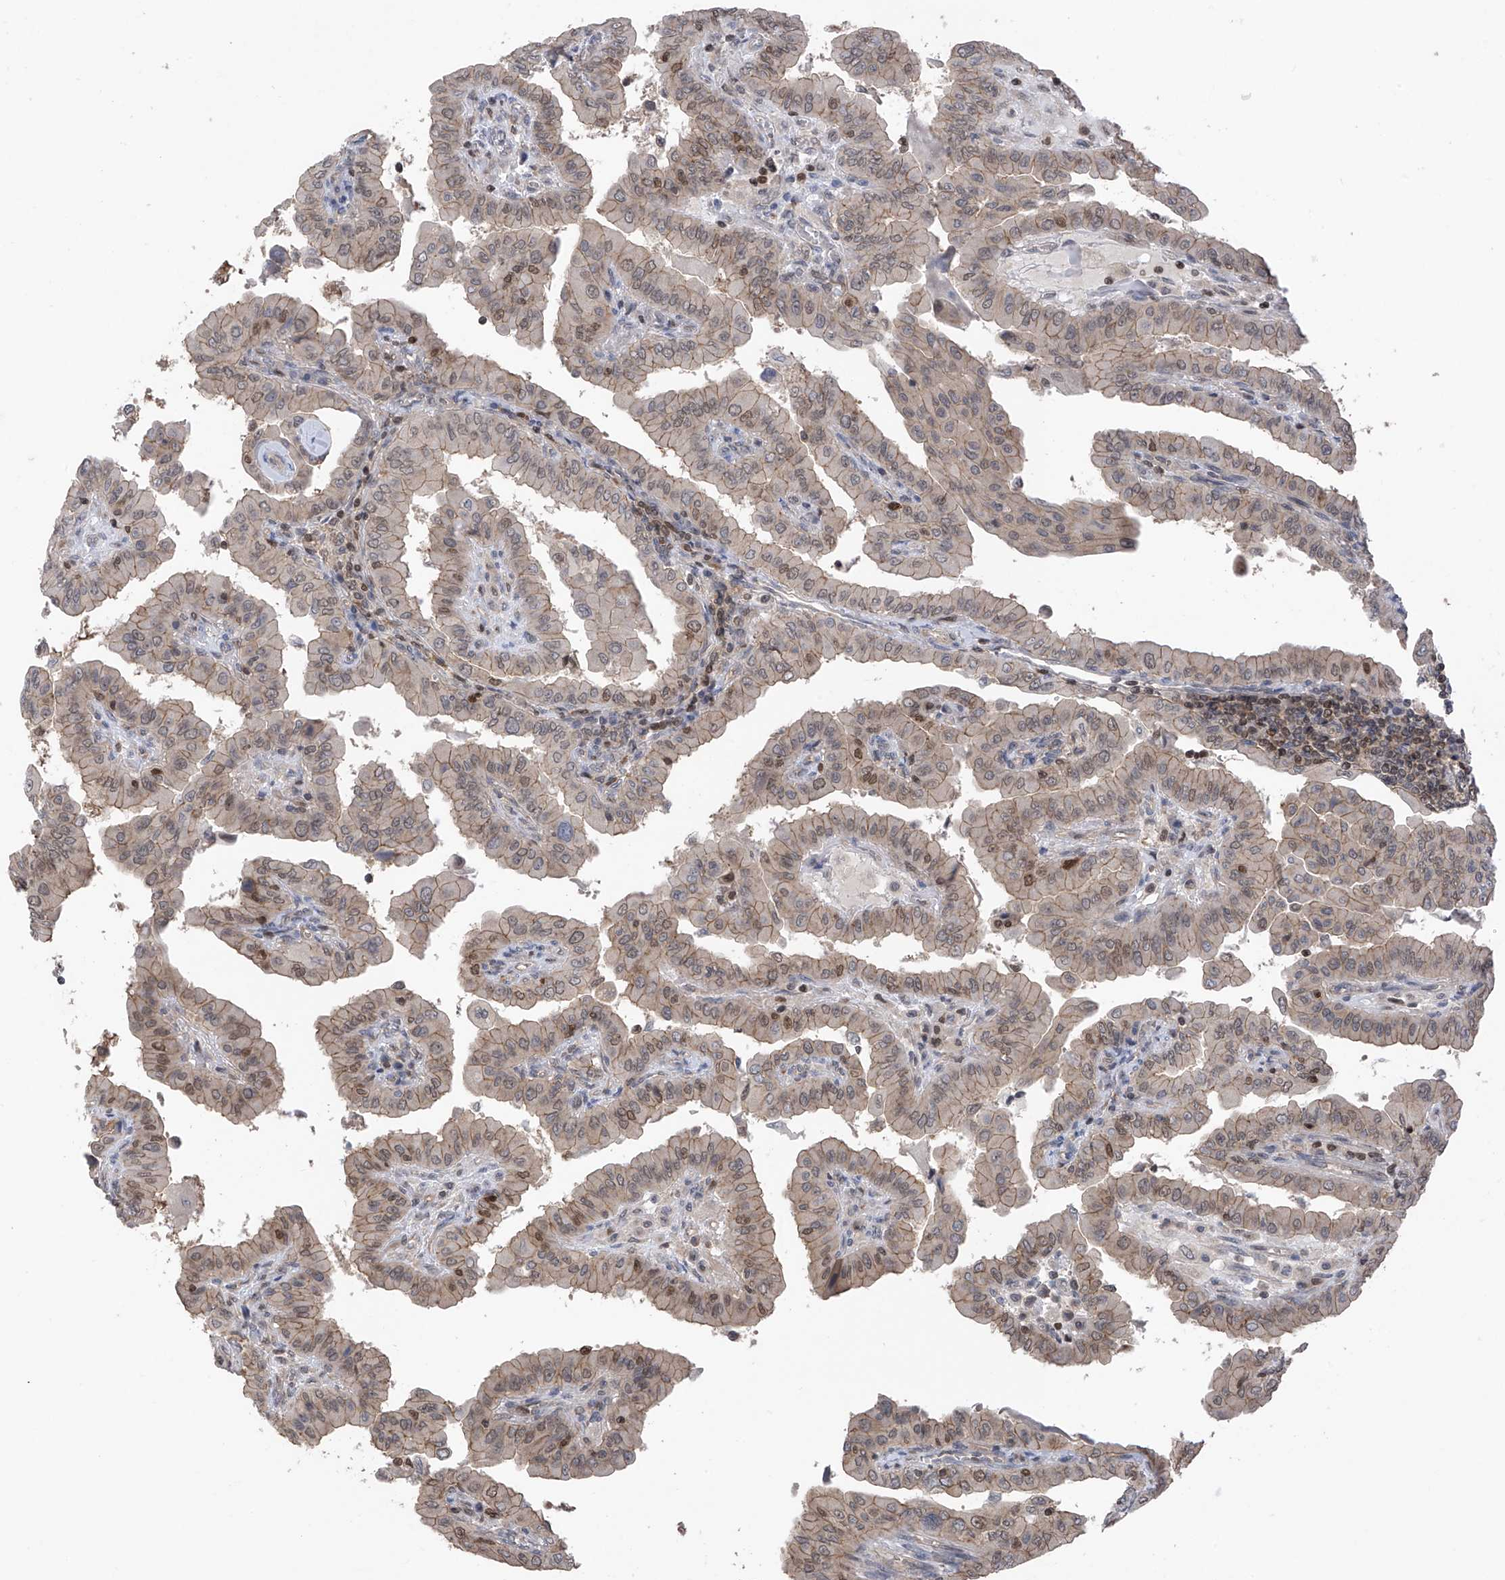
{"staining": {"intensity": "weak", "quantity": "25%-75%", "location": "cytoplasmic/membranous,nuclear"}, "tissue": "thyroid cancer", "cell_type": "Tumor cells", "image_type": "cancer", "snomed": [{"axis": "morphology", "description": "Papillary adenocarcinoma, NOS"}, {"axis": "topography", "description": "Thyroid gland"}], "caption": "This is a photomicrograph of IHC staining of thyroid cancer, which shows weak expression in the cytoplasmic/membranous and nuclear of tumor cells.", "gene": "DNAJC9", "patient": {"sex": "male", "age": 33}}